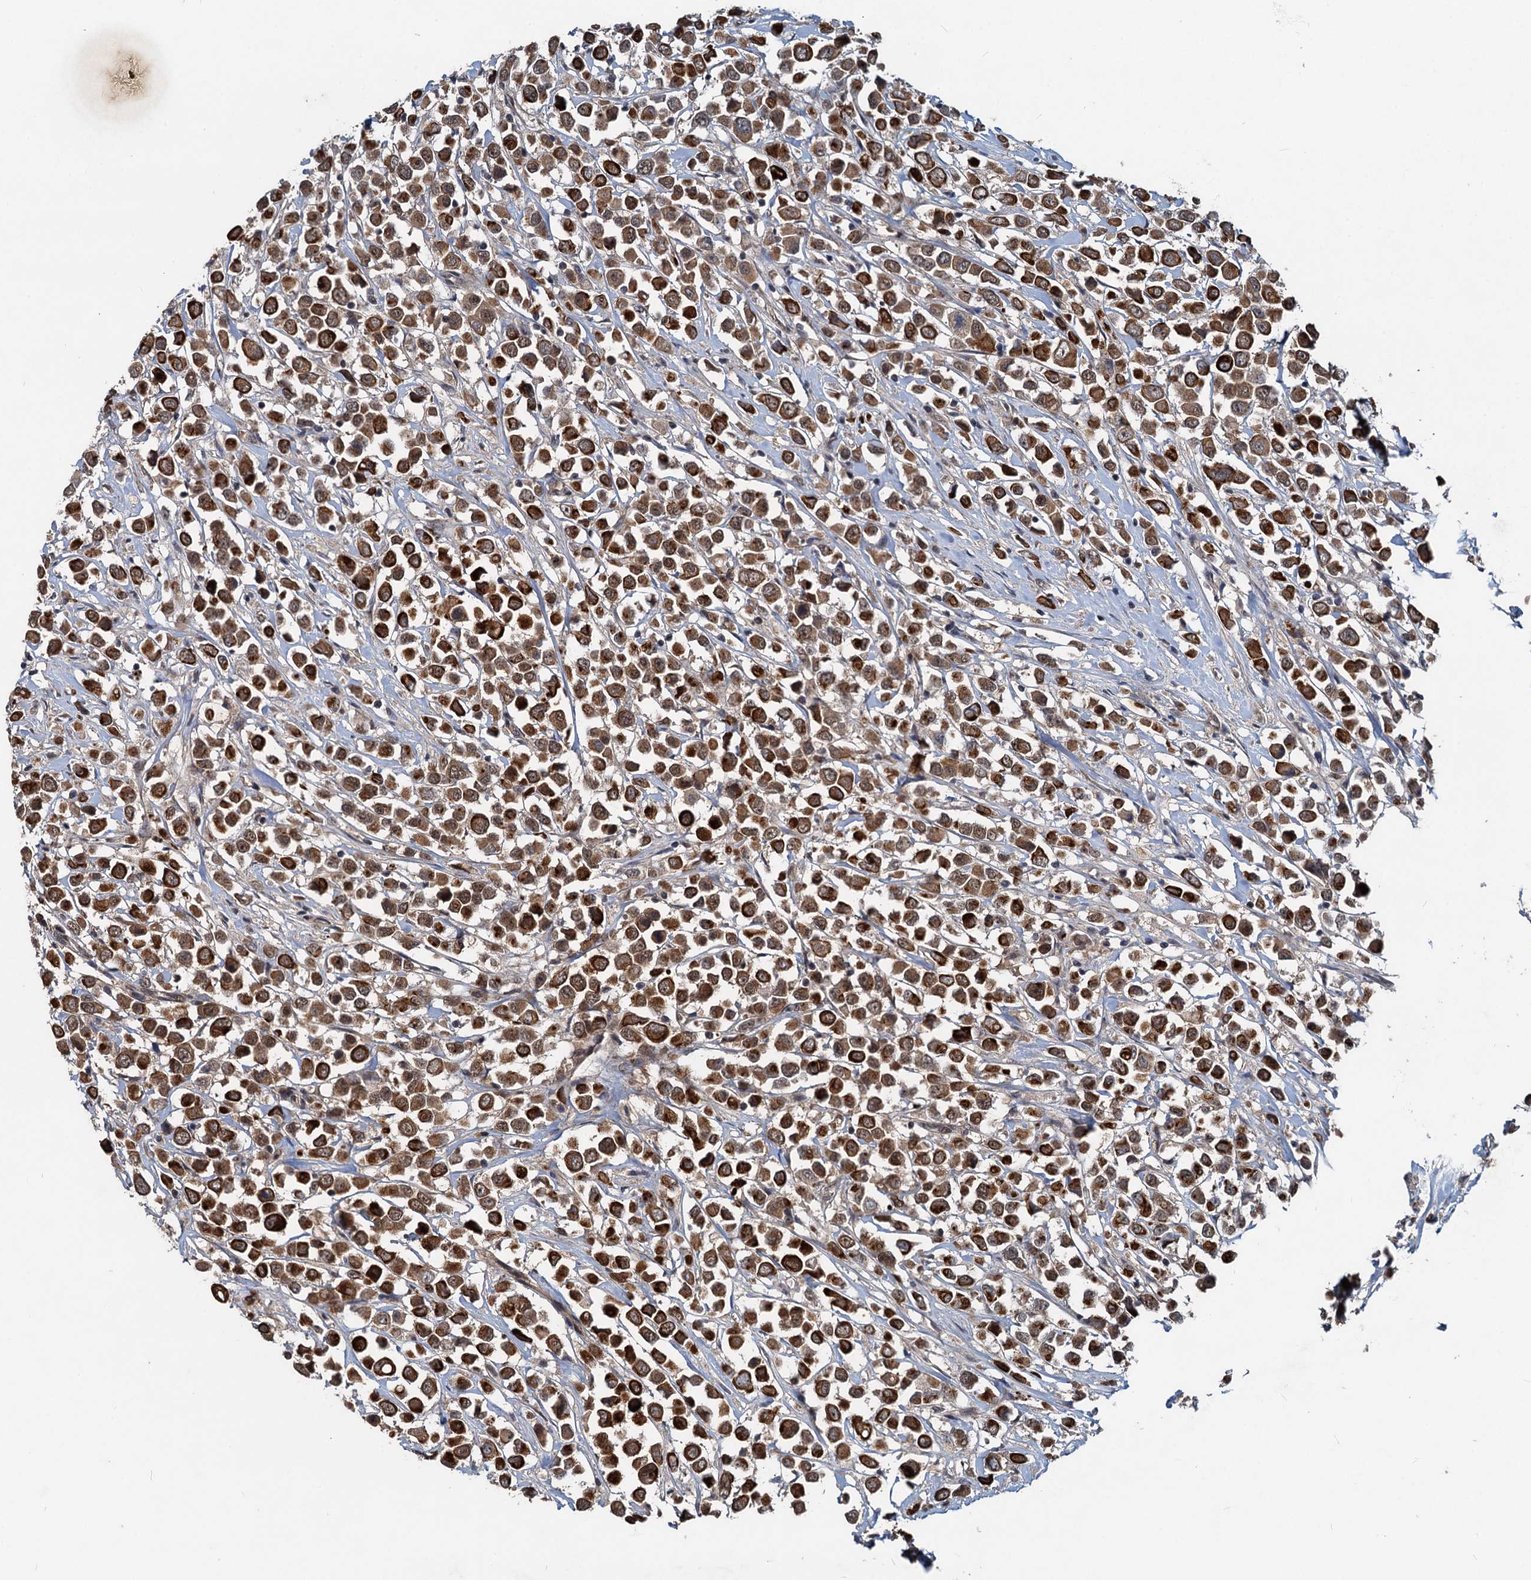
{"staining": {"intensity": "strong", "quantity": ">75%", "location": "cytoplasmic/membranous"}, "tissue": "breast cancer", "cell_type": "Tumor cells", "image_type": "cancer", "snomed": [{"axis": "morphology", "description": "Duct carcinoma"}, {"axis": "topography", "description": "Breast"}], "caption": "Immunohistochemical staining of human breast cancer exhibits strong cytoplasmic/membranous protein positivity in about >75% of tumor cells. (Brightfield microscopy of DAB IHC at high magnification).", "gene": "RITA1", "patient": {"sex": "female", "age": 61}}